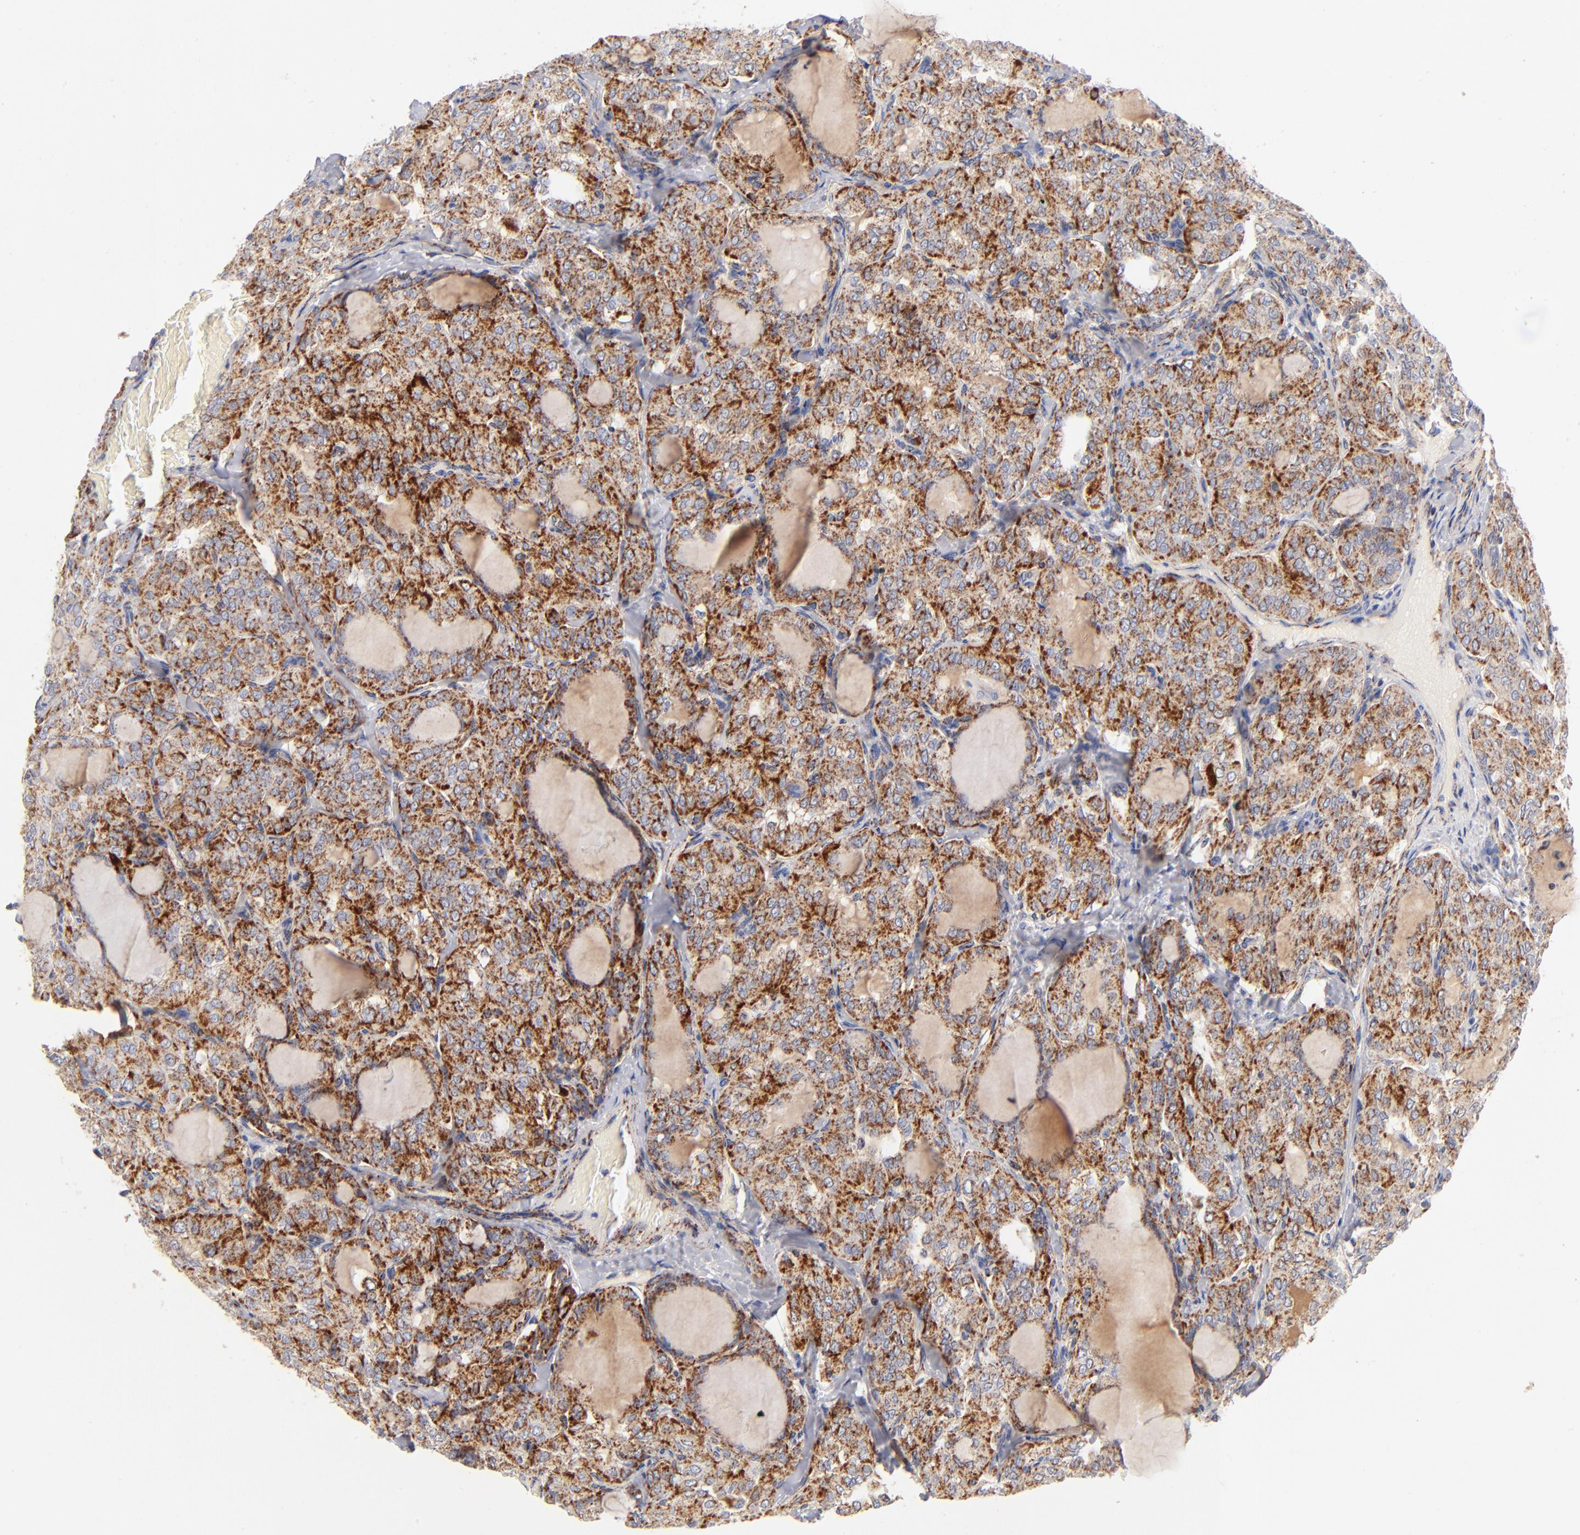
{"staining": {"intensity": "moderate", "quantity": ">75%", "location": "cytoplasmic/membranous"}, "tissue": "thyroid cancer", "cell_type": "Tumor cells", "image_type": "cancer", "snomed": [{"axis": "morphology", "description": "Papillary adenocarcinoma, NOS"}, {"axis": "topography", "description": "Thyroid gland"}], "caption": "The micrograph demonstrates a brown stain indicating the presence of a protein in the cytoplasmic/membranous of tumor cells in thyroid cancer (papillary adenocarcinoma). Nuclei are stained in blue.", "gene": "DLAT", "patient": {"sex": "male", "age": 20}}